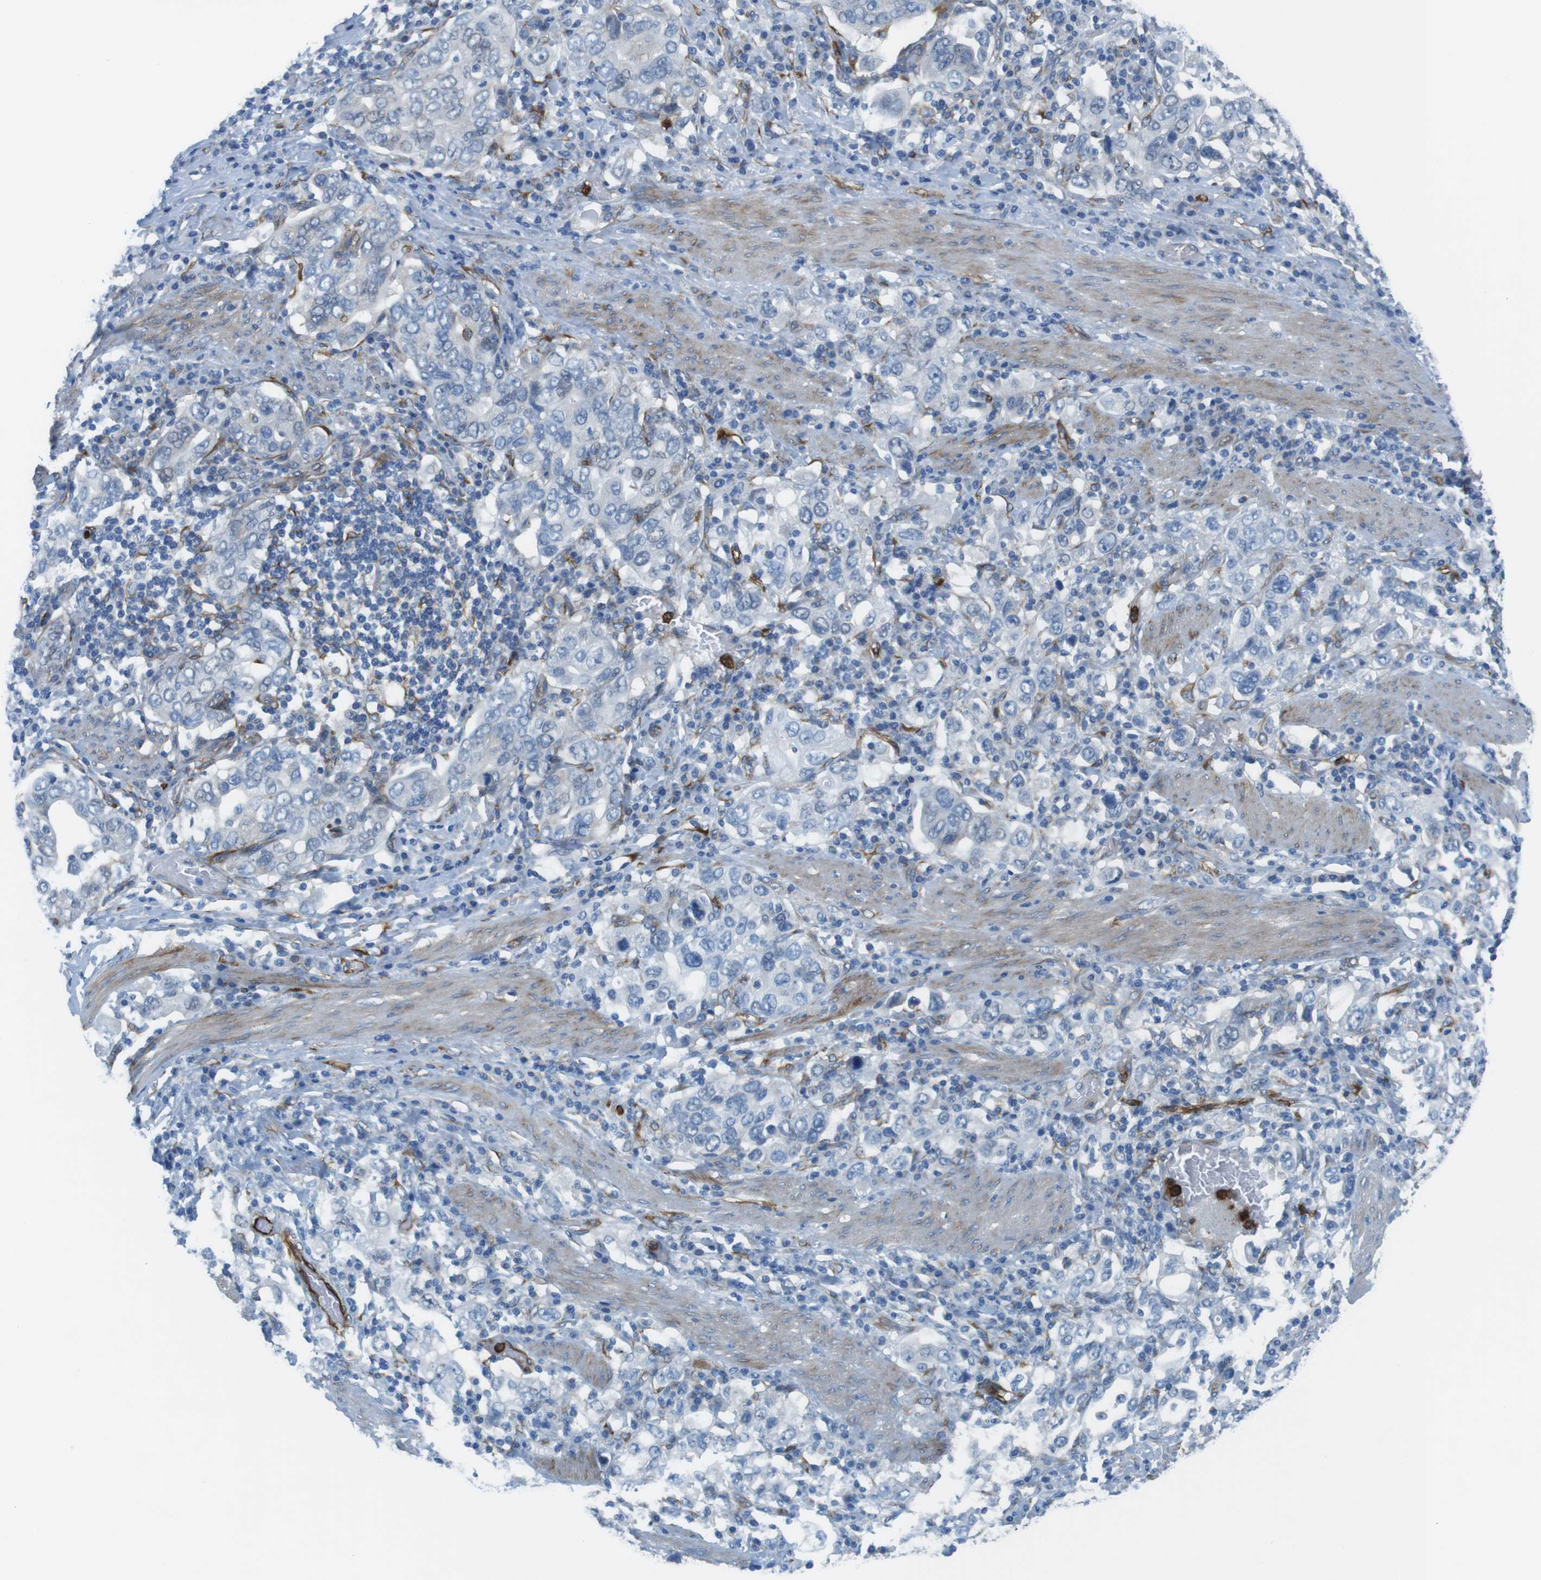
{"staining": {"intensity": "negative", "quantity": "none", "location": "none"}, "tissue": "stomach cancer", "cell_type": "Tumor cells", "image_type": "cancer", "snomed": [{"axis": "morphology", "description": "Adenocarcinoma, NOS"}, {"axis": "topography", "description": "Stomach, upper"}], "caption": "This is a histopathology image of immunohistochemistry (IHC) staining of stomach adenocarcinoma, which shows no positivity in tumor cells.", "gene": "EMP2", "patient": {"sex": "male", "age": 62}}